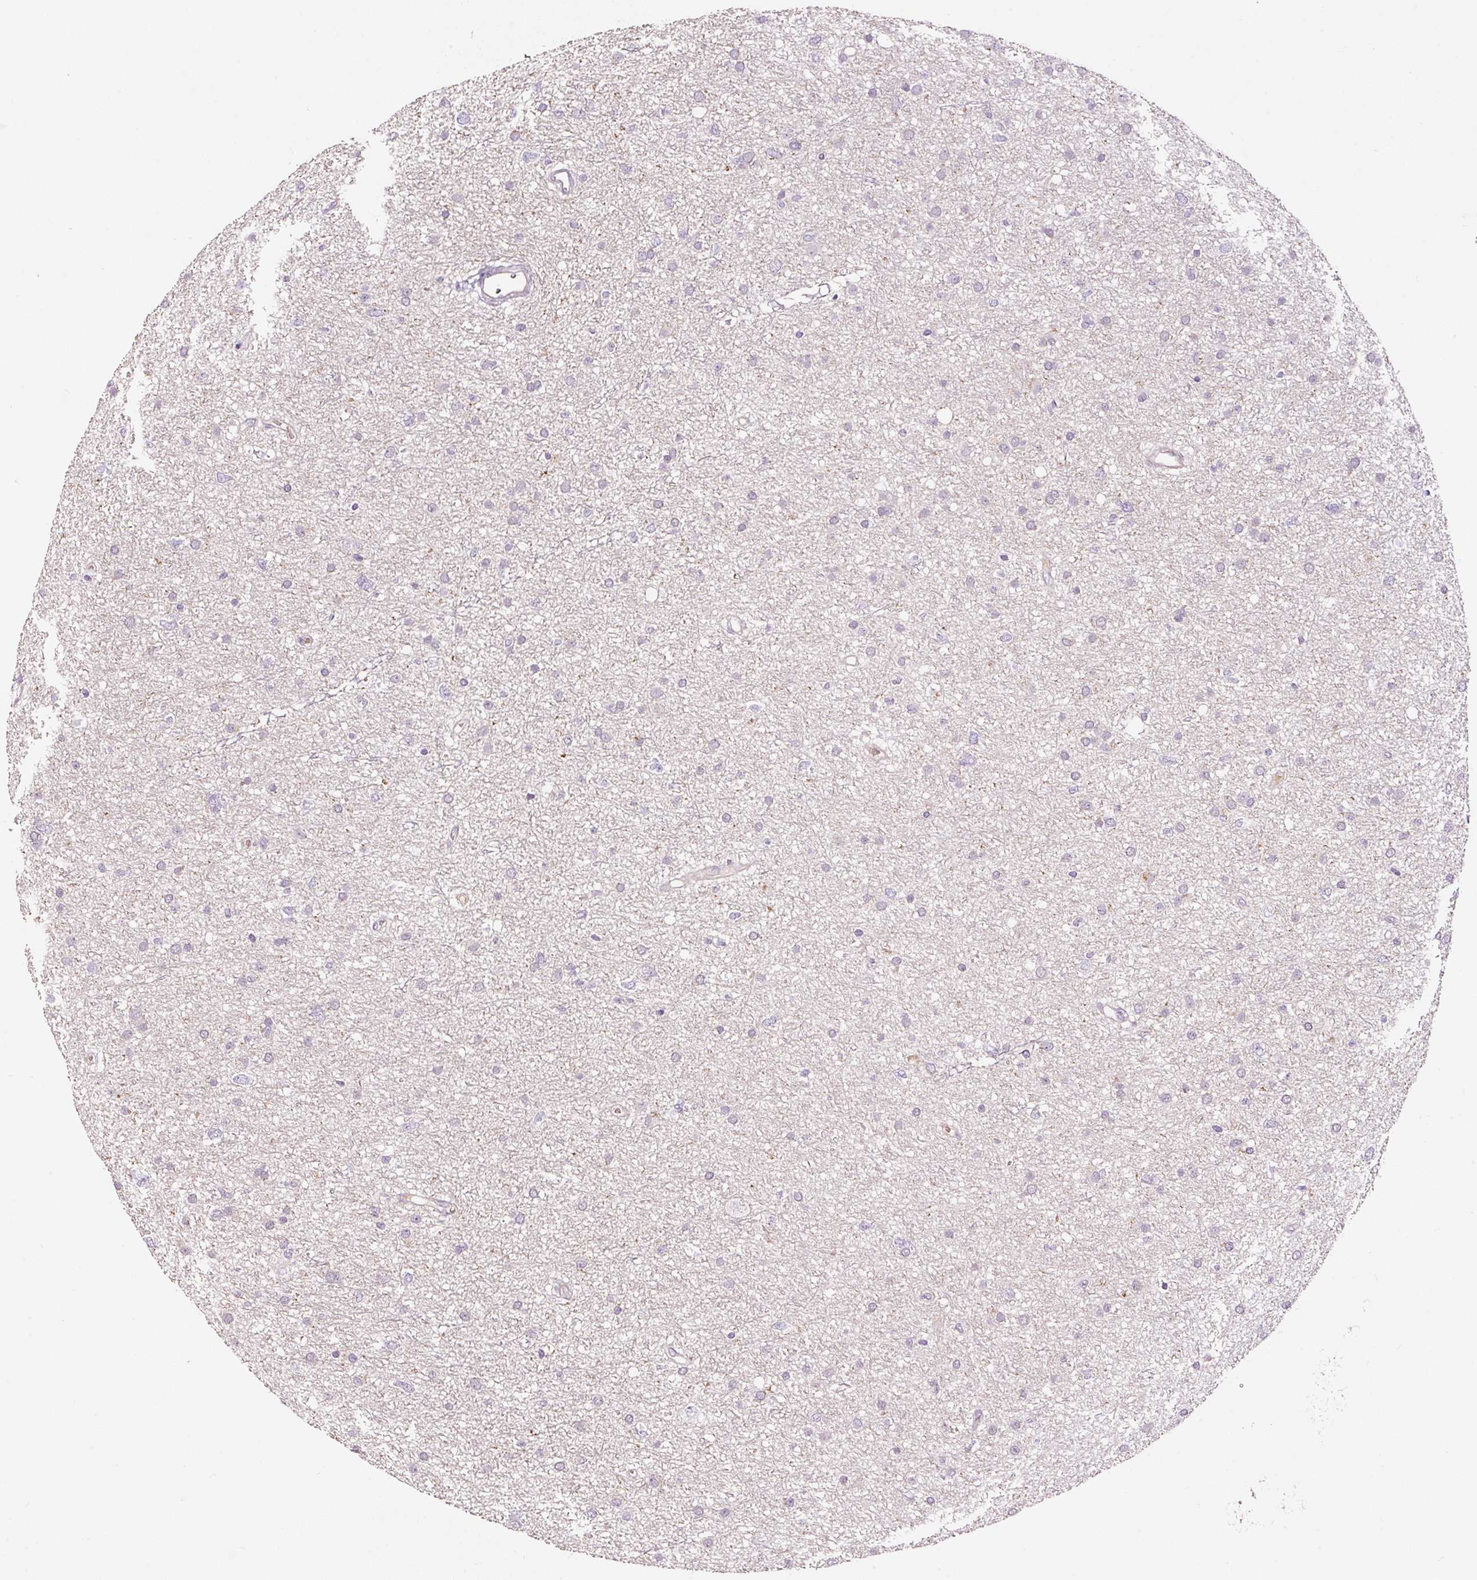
{"staining": {"intensity": "negative", "quantity": "none", "location": "none"}, "tissue": "glioma", "cell_type": "Tumor cells", "image_type": "cancer", "snomed": [{"axis": "morphology", "description": "Glioma, malignant, Low grade"}, {"axis": "topography", "description": "Cerebral cortex"}], "caption": "A micrograph of glioma stained for a protein shows no brown staining in tumor cells. (Stains: DAB IHC with hematoxylin counter stain, Microscopy: brightfield microscopy at high magnification).", "gene": "ABCB4", "patient": {"sex": "female", "age": 39}}